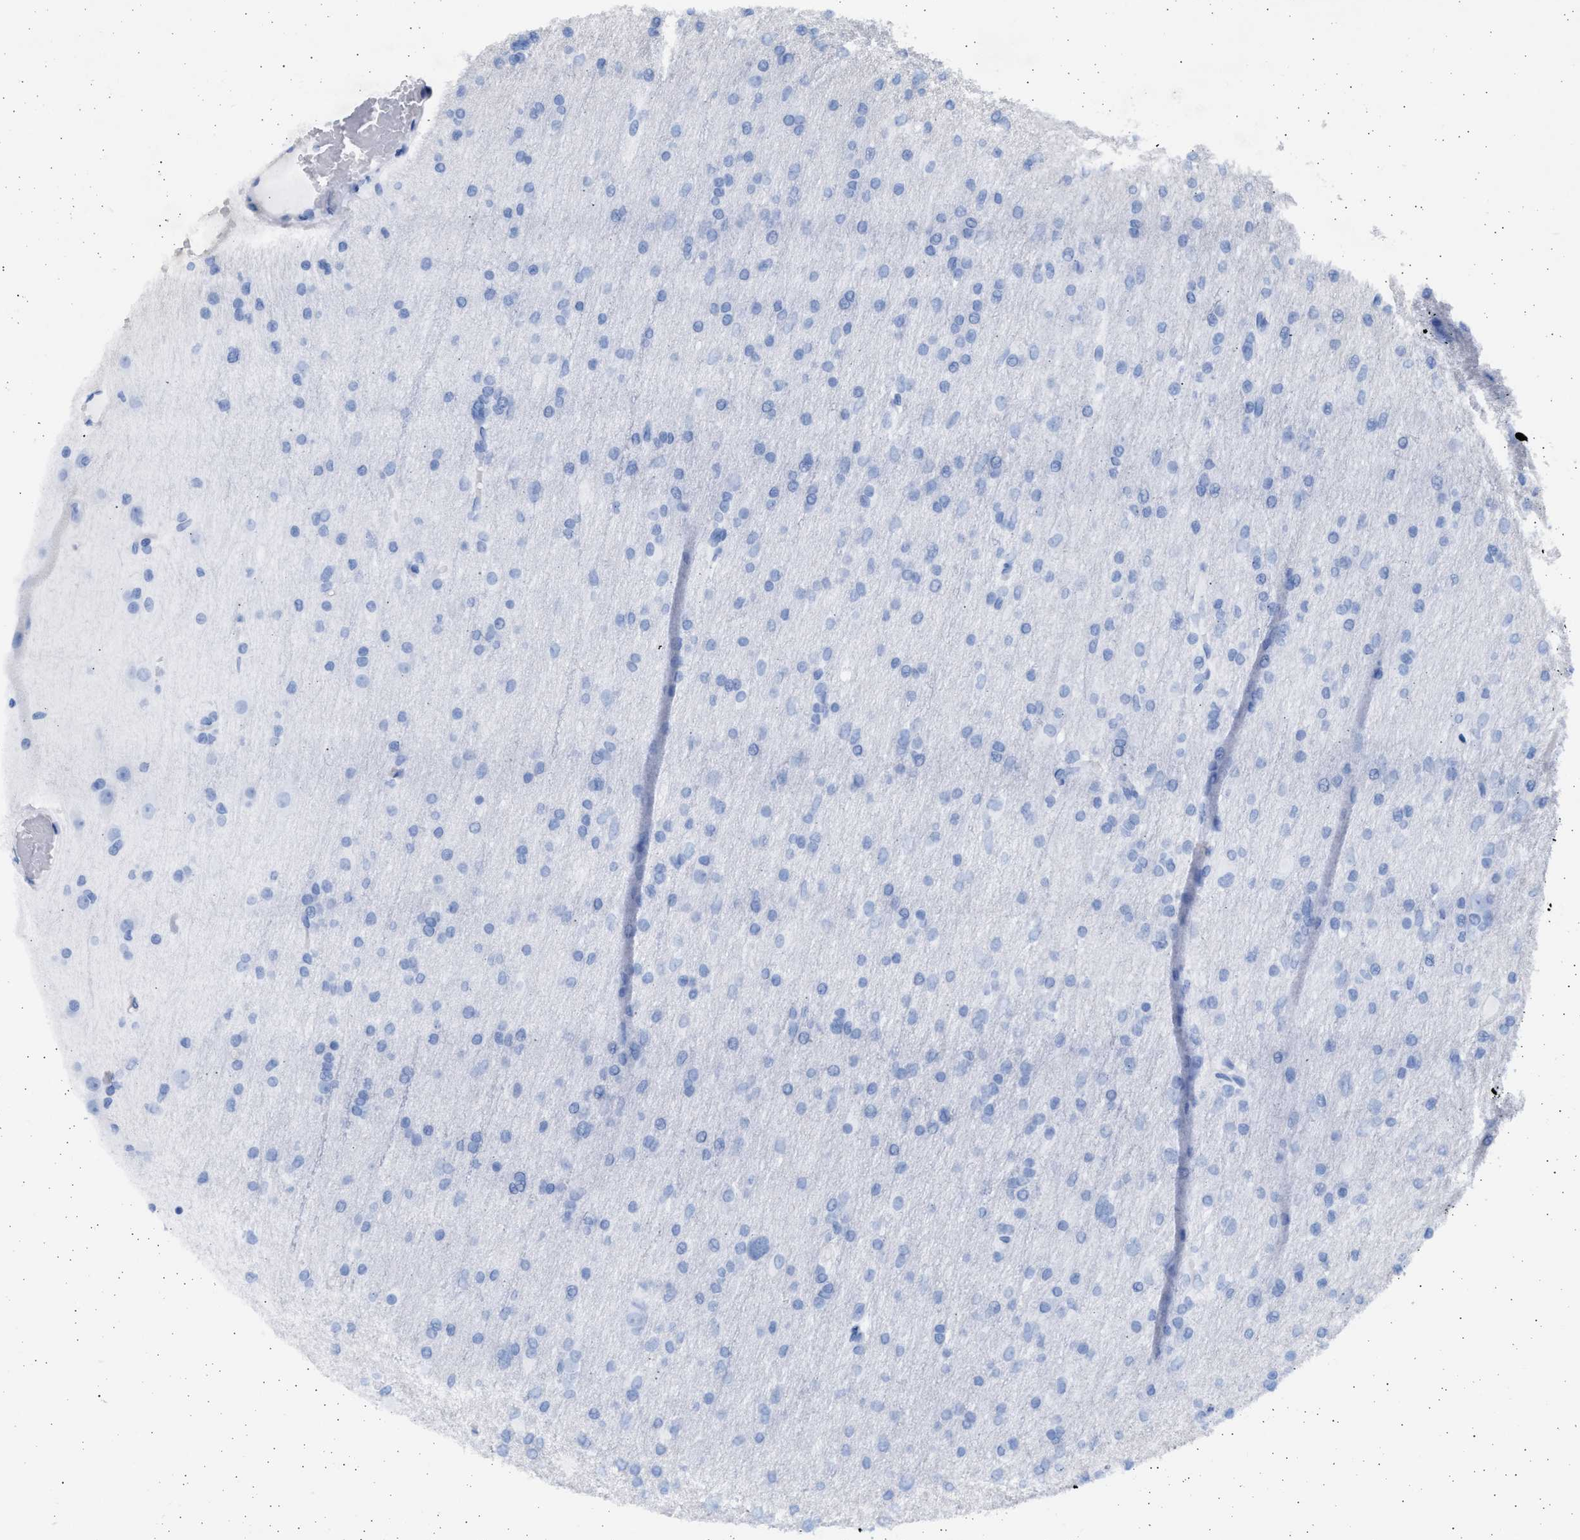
{"staining": {"intensity": "negative", "quantity": "none", "location": "none"}, "tissue": "glioma", "cell_type": "Tumor cells", "image_type": "cancer", "snomed": [{"axis": "morphology", "description": "Glioma, malignant, High grade"}, {"axis": "topography", "description": "Cerebral cortex"}], "caption": "Glioma was stained to show a protein in brown. There is no significant expression in tumor cells.", "gene": "NBR1", "patient": {"sex": "female", "age": 36}}